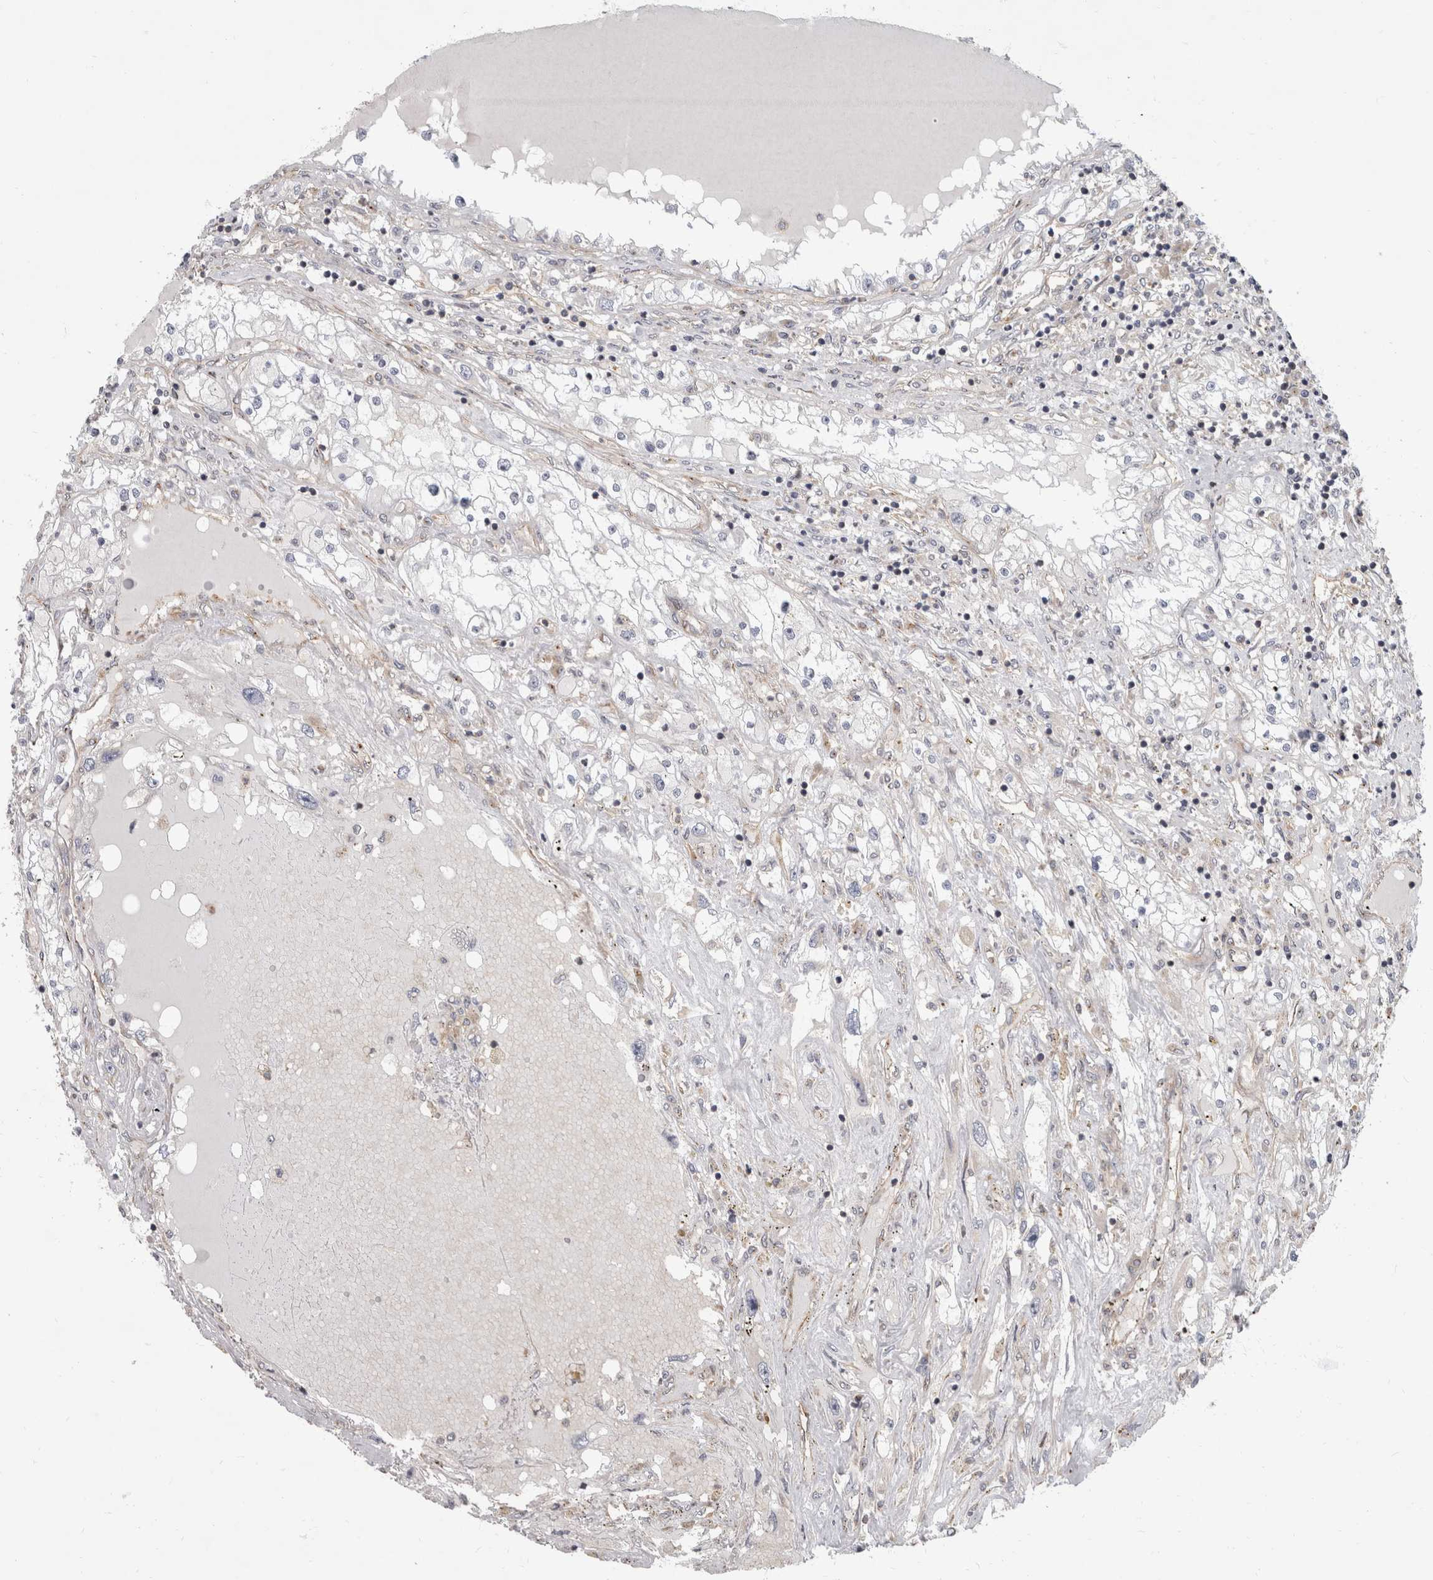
{"staining": {"intensity": "negative", "quantity": "none", "location": "none"}, "tissue": "renal cancer", "cell_type": "Tumor cells", "image_type": "cancer", "snomed": [{"axis": "morphology", "description": "Adenocarcinoma, NOS"}, {"axis": "topography", "description": "Kidney"}], "caption": "Immunohistochemistry (IHC) of human renal adenocarcinoma displays no staining in tumor cells.", "gene": "HOOK3", "patient": {"sex": "male", "age": 68}}